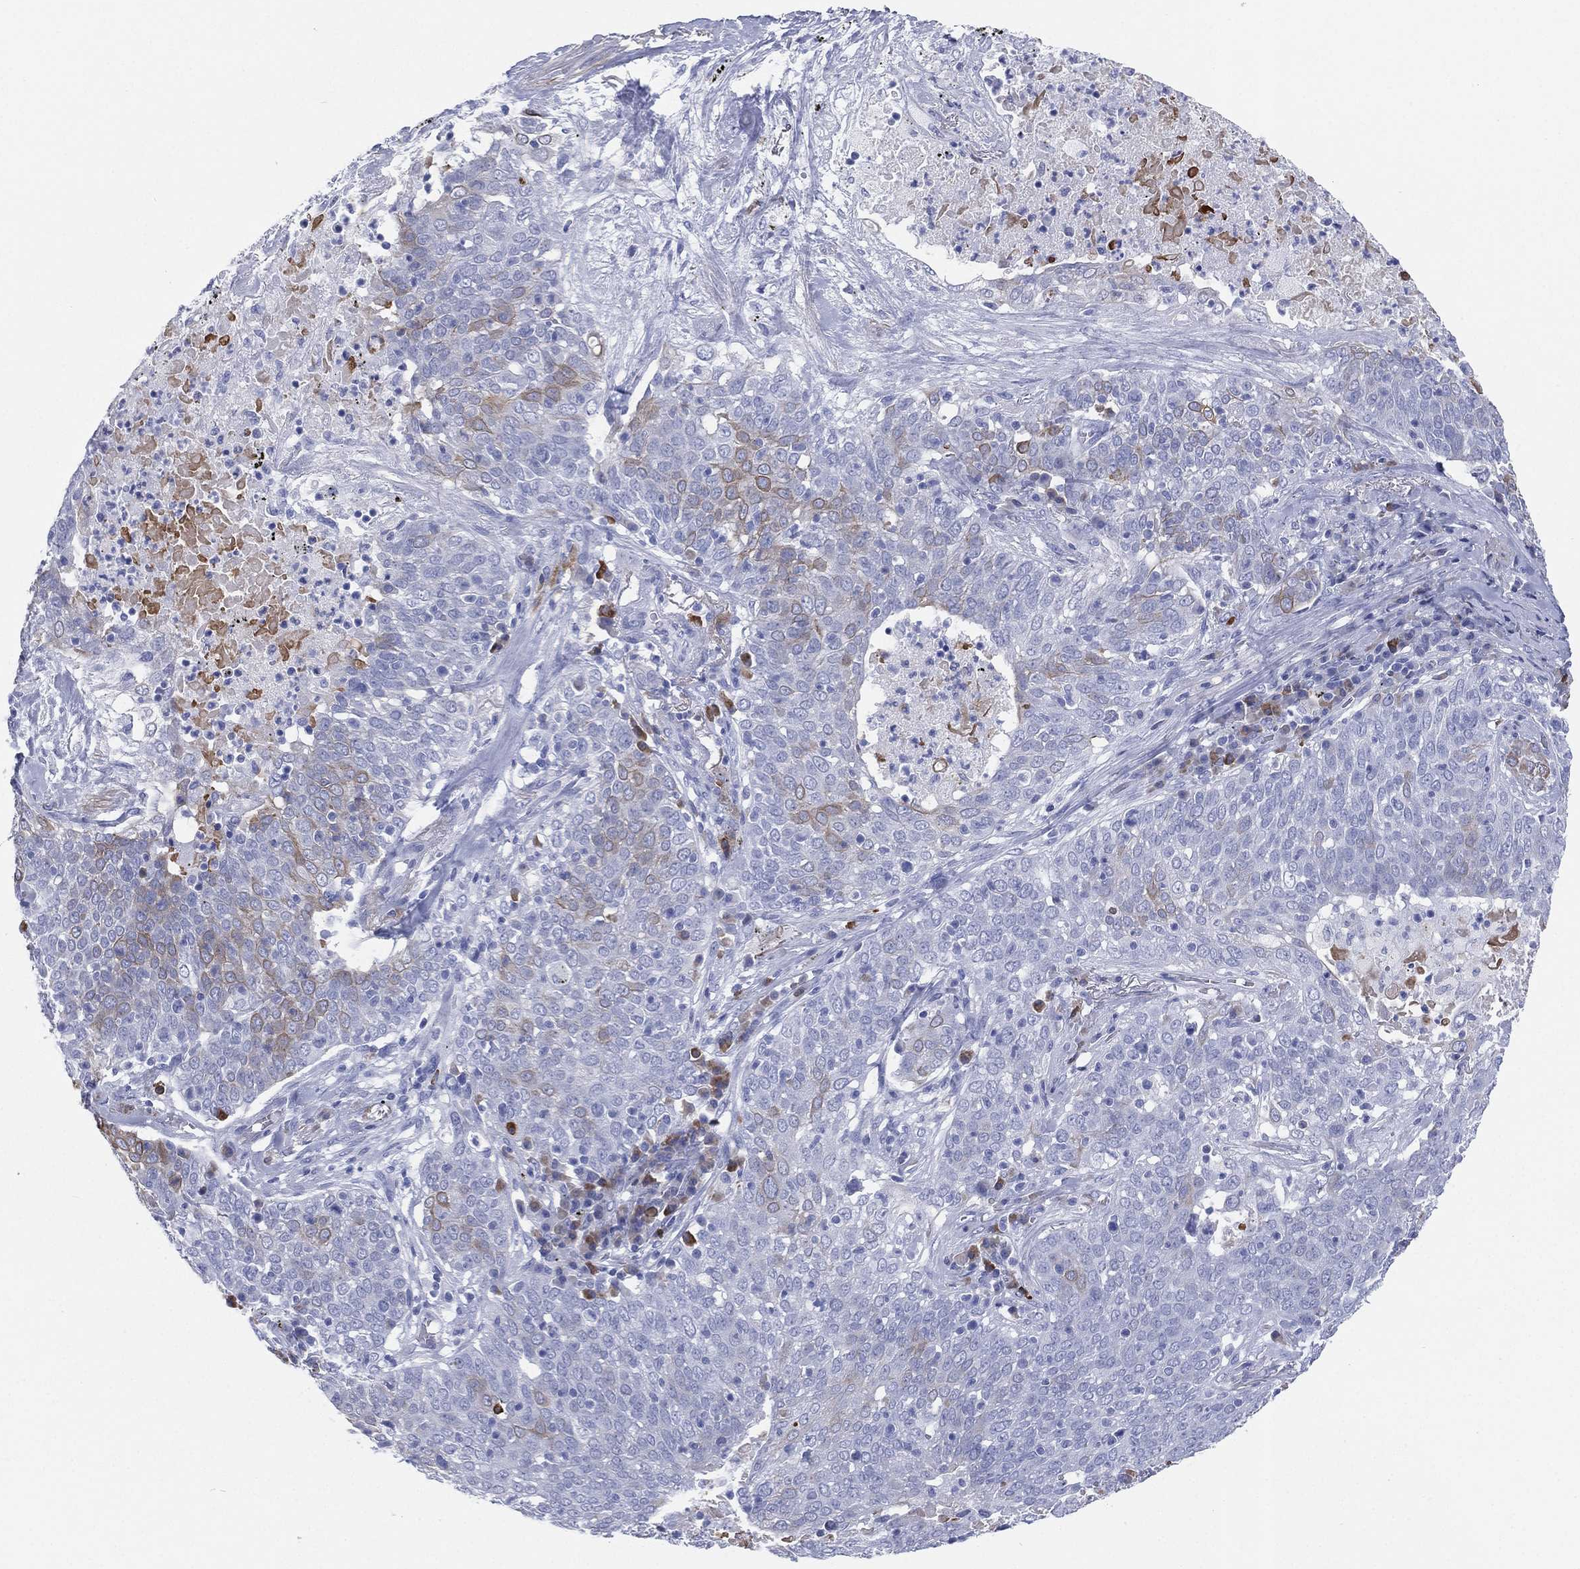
{"staining": {"intensity": "moderate", "quantity": "<25%", "location": "cytoplasmic/membranous"}, "tissue": "lung cancer", "cell_type": "Tumor cells", "image_type": "cancer", "snomed": [{"axis": "morphology", "description": "Squamous cell carcinoma, NOS"}, {"axis": "topography", "description": "Lung"}], "caption": "Lung squamous cell carcinoma was stained to show a protein in brown. There is low levels of moderate cytoplasmic/membranous expression in approximately <25% of tumor cells. Nuclei are stained in blue.", "gene": "CD79A", "patient": {"sex": "male", "age": 82}}